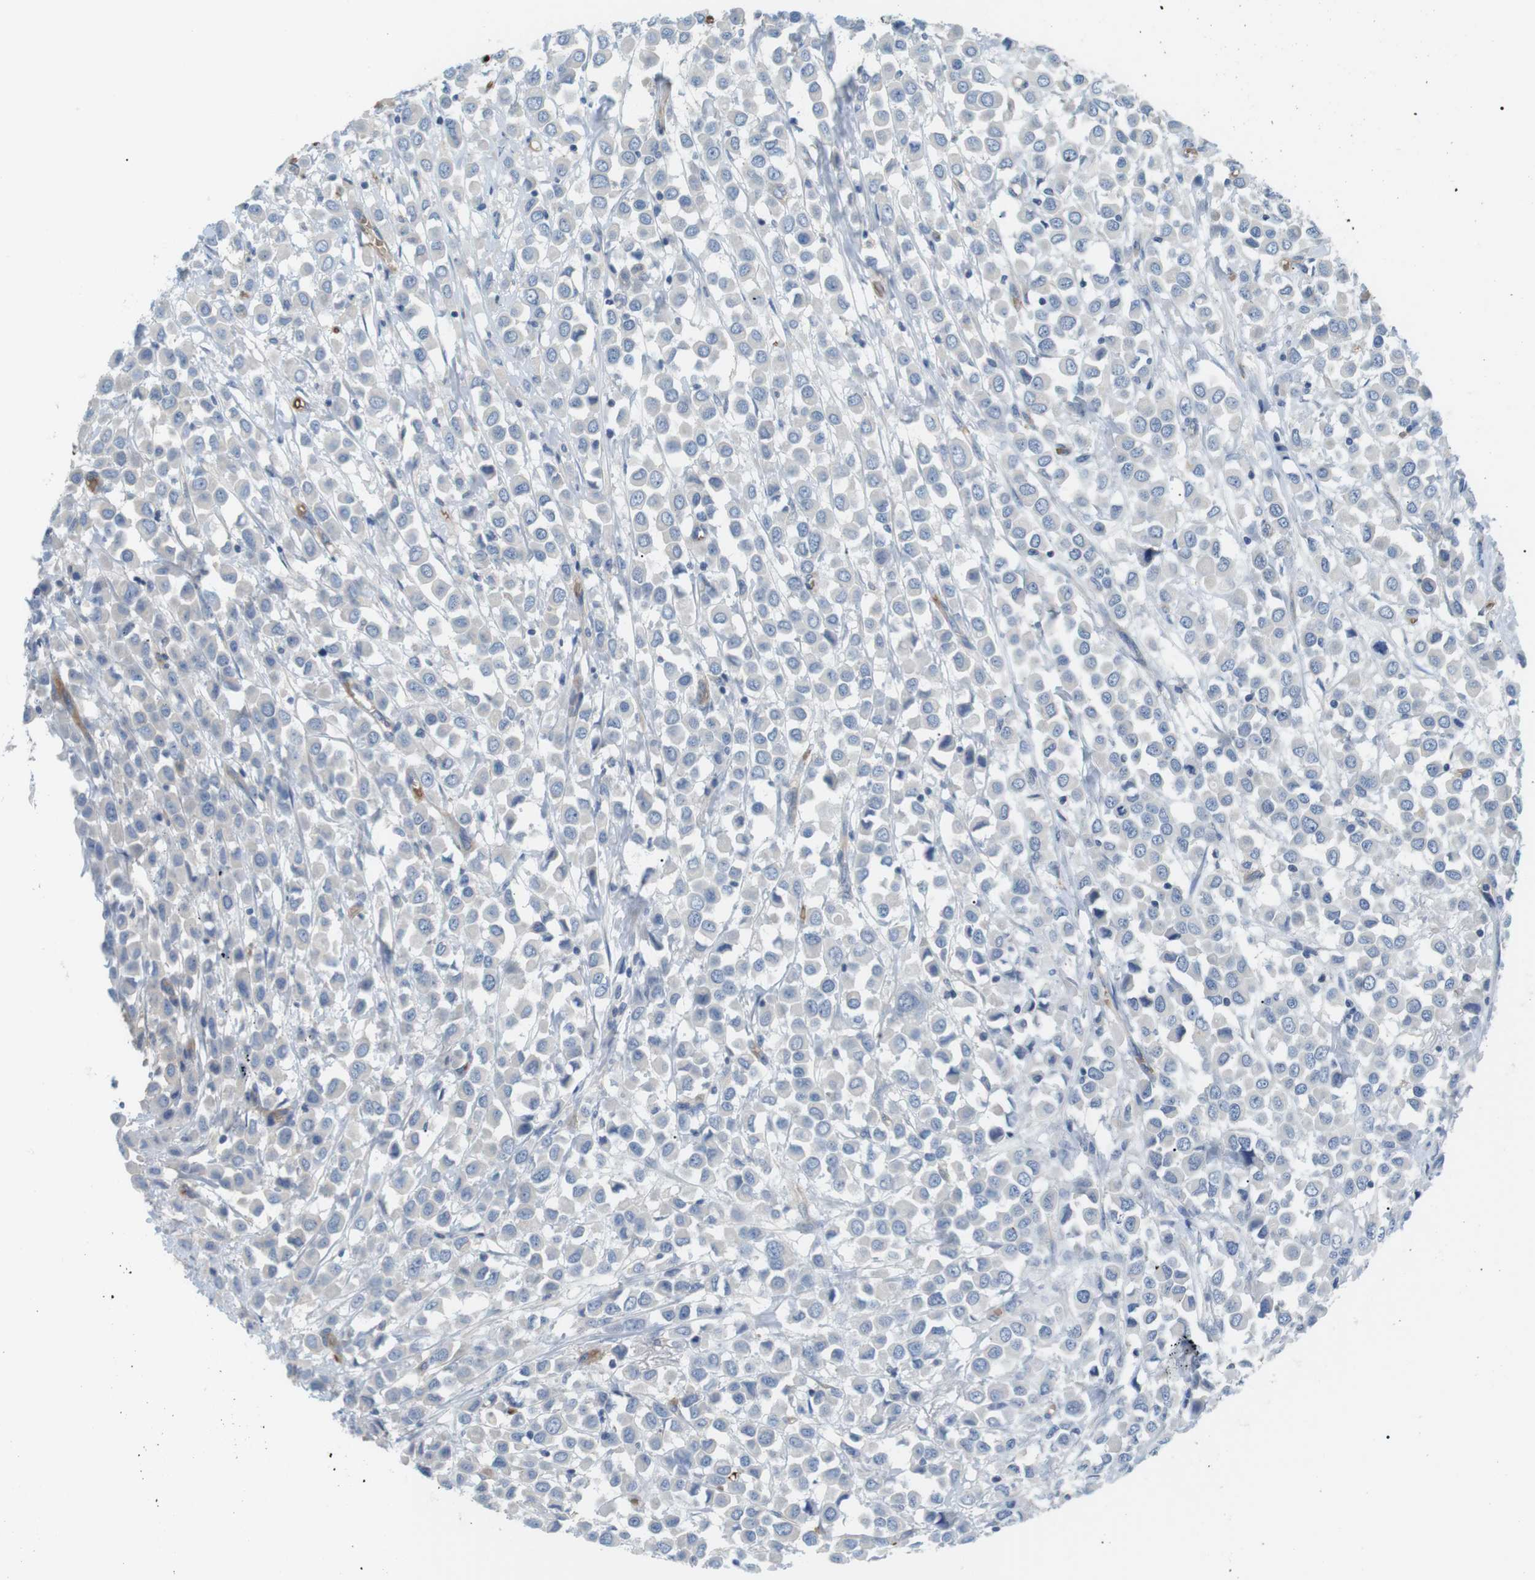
{"staining": {"intensity": "negative", "quantity": "none", "location": "none"}, "tissue": "breast cancer", "cell_type": "Tumor cells", "image_type": "cancer", "snomed": [{"axis": "morphology", "description": "Duct carcinoma"}, {"axis": "topography", "description": "Breast"}], "caption": "This is a image of immunohistochemistry (IHC) staining of breast cancer, which shows no positivity in tumor cells.", "gene": "ADCY10", "patient": {"sex": "female", "age": 61}}